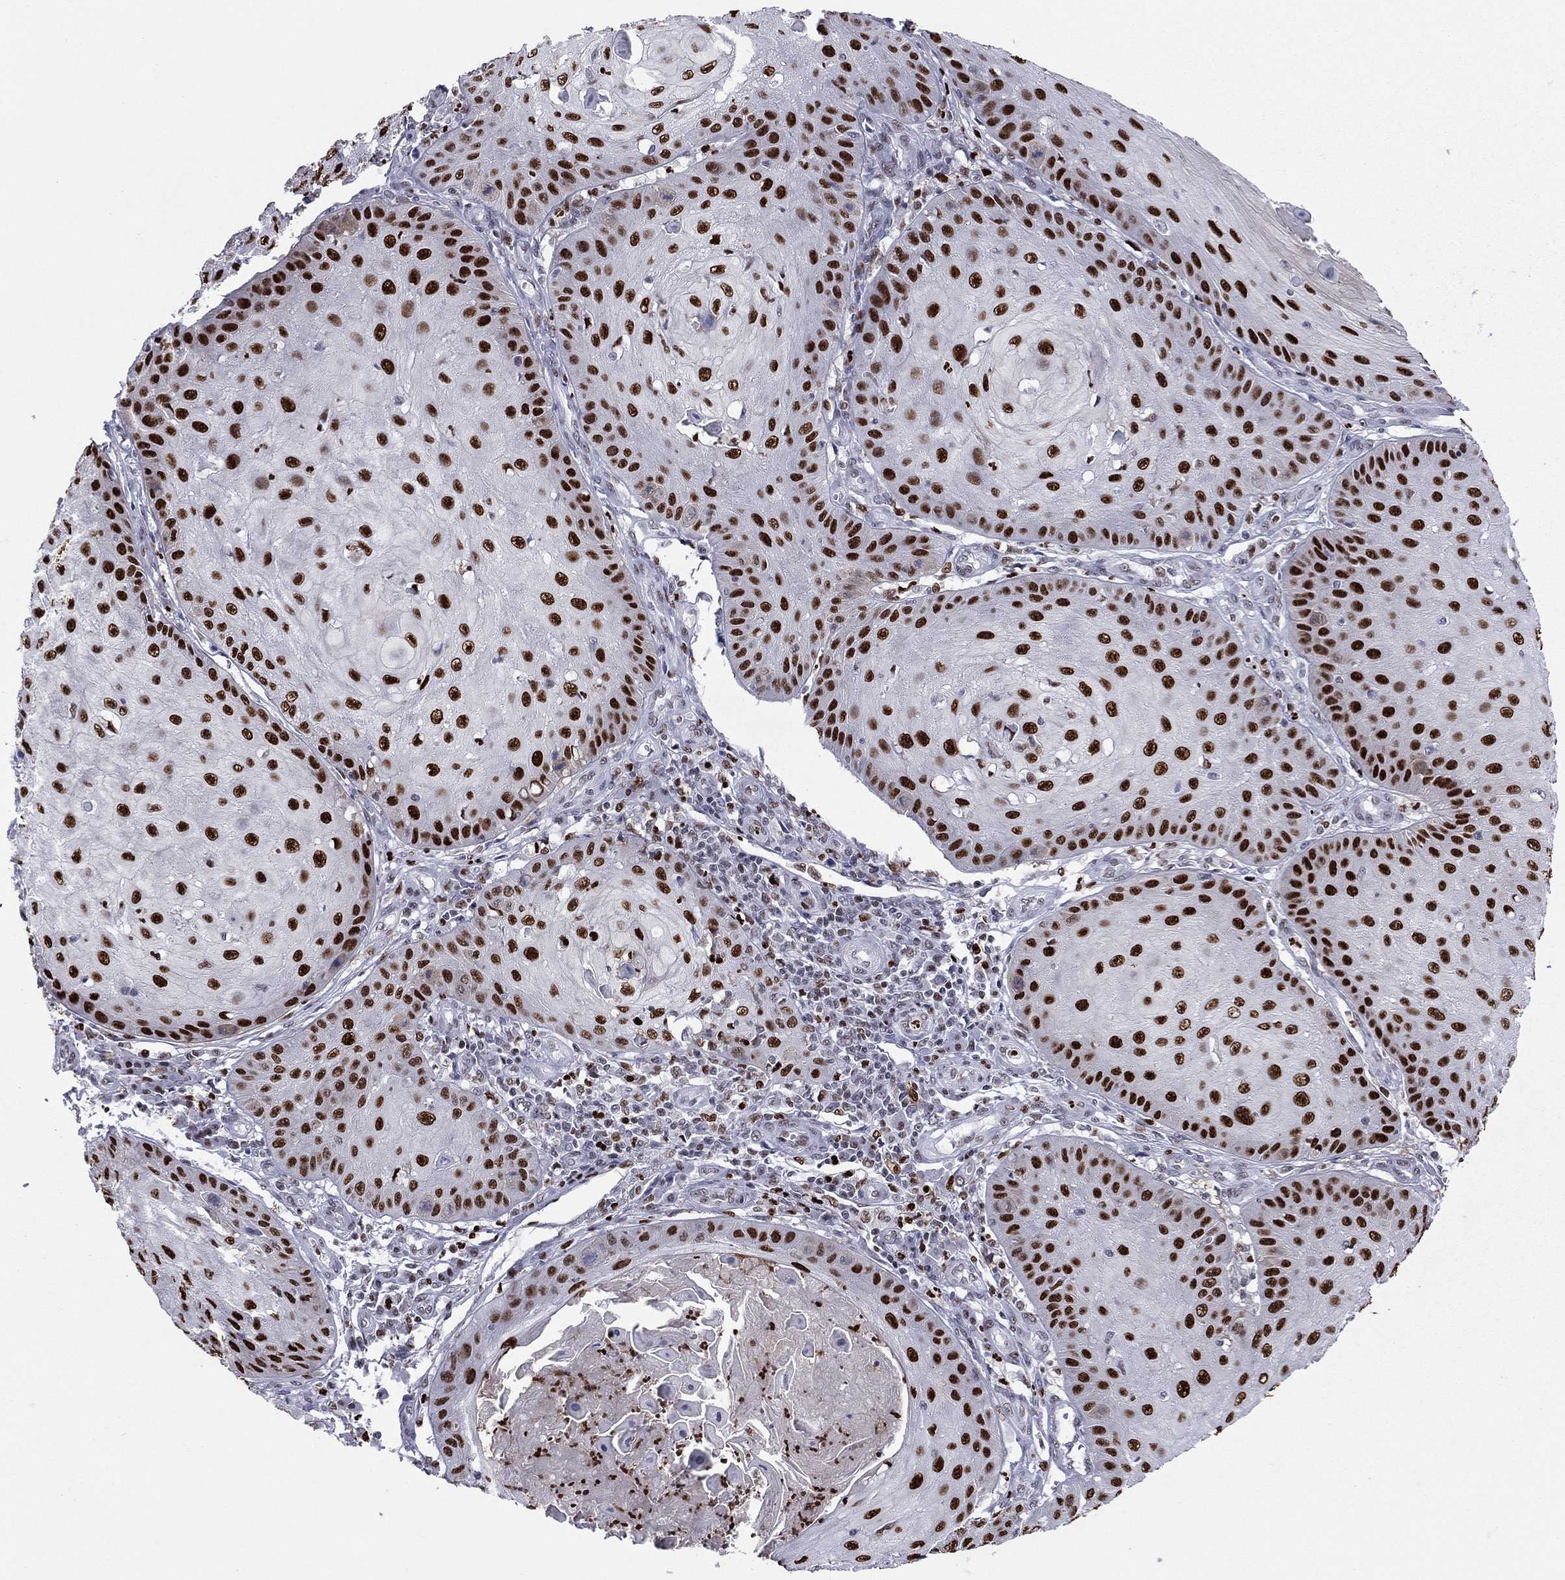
{"staining": {"intensity": "strong", "quantity": ">75%", "location": "nuclear"}, "tissue": "skin cancer", "cell_type": "Tumor cells", "image_type": "cancer", "snomed": [{"axis": "morphology", "description": "Squamous cell carcinoma, NOS"}, {"axis": "topography", "description": "Skin"}], "caption": "High-power microscopy captured an immunohistochemistry histopathology image of squamous cell carcinoma (skin), revealing strong nuclear positivity in about >75% of tumor cells. The staining is performed using DAB brown chromogen to label protein expression. The nuclei are counter-stained blue using hematoxylin.", "gene": "PCGF3", "patient": {"sex": "male", "age": 70}}